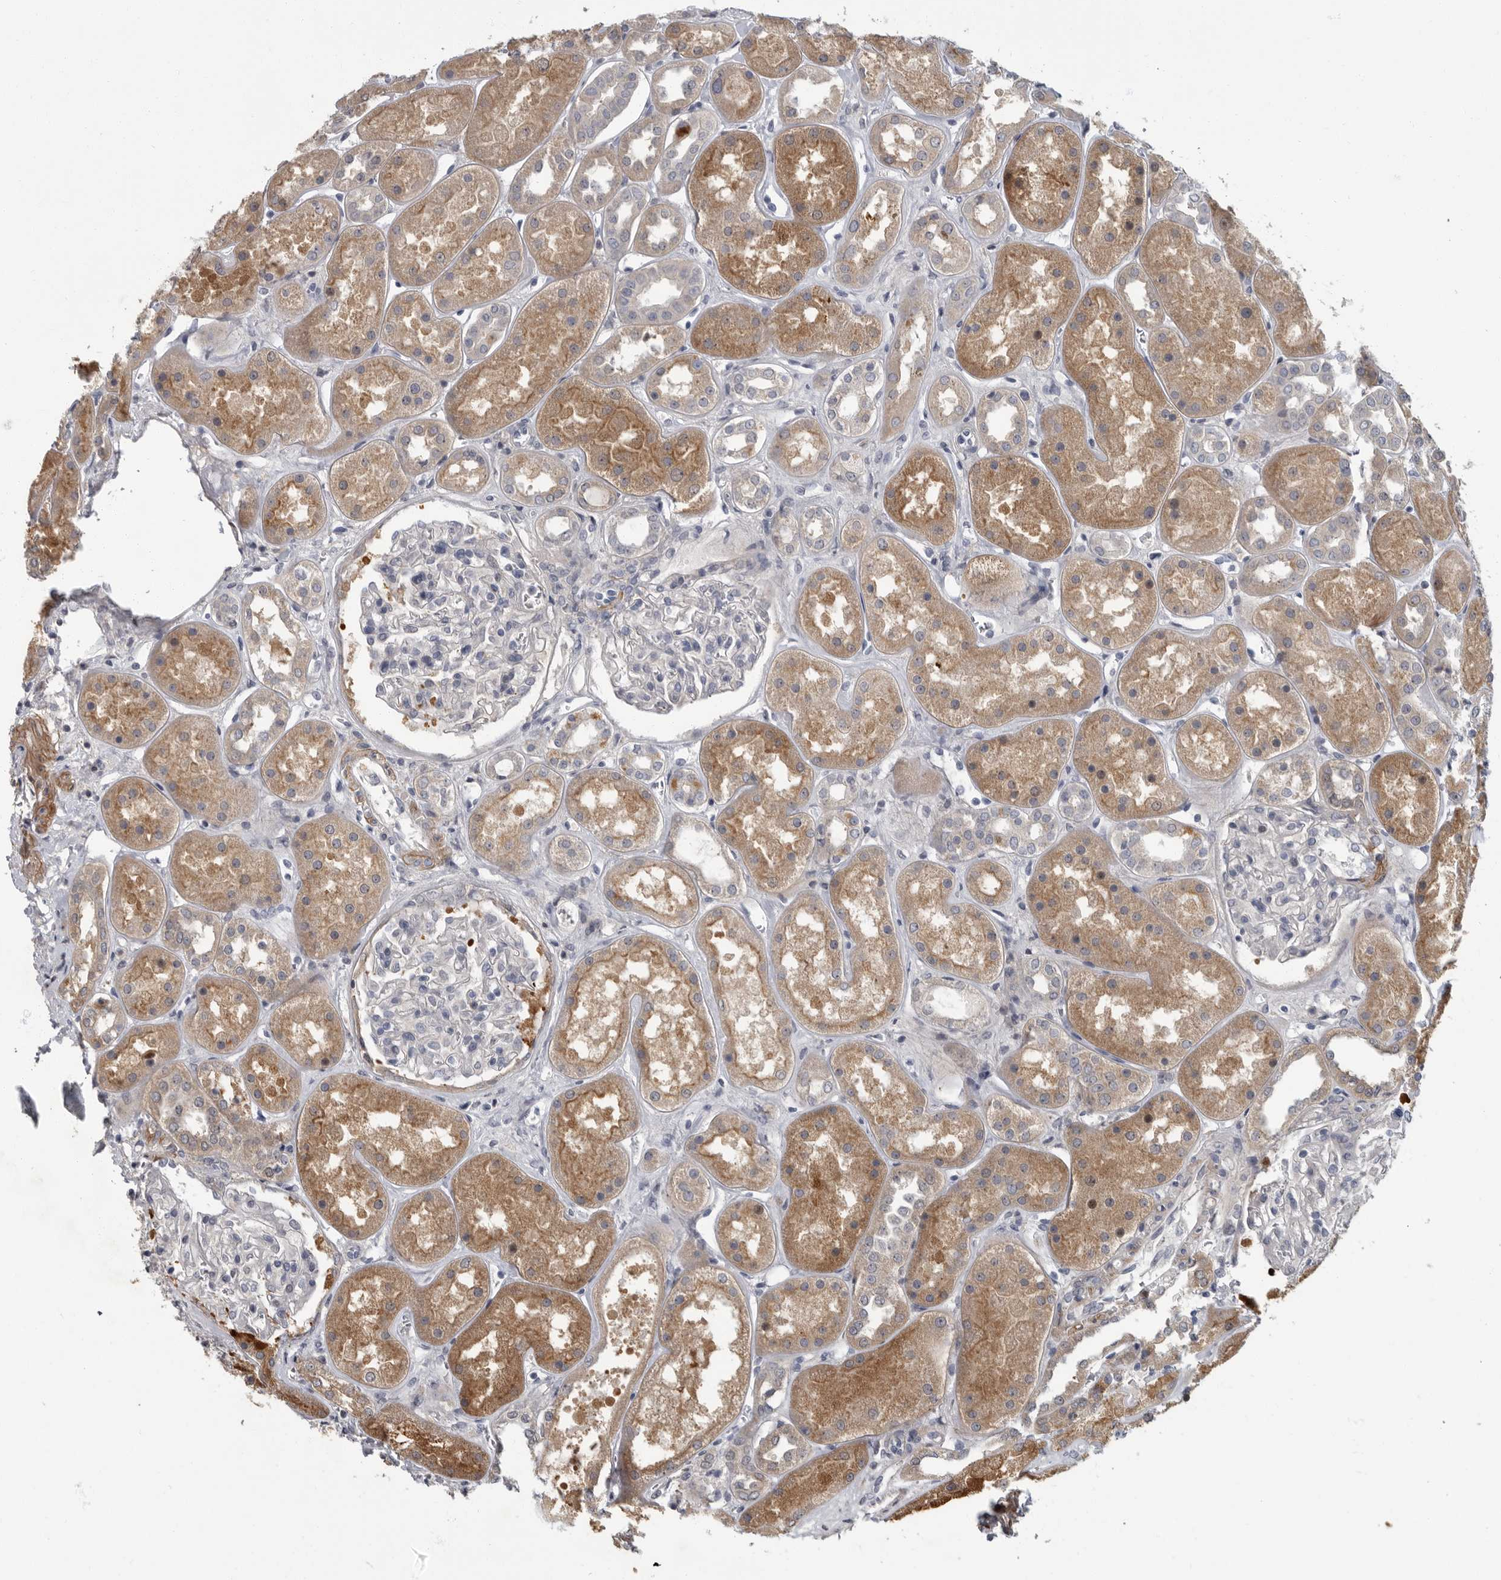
{"staining": {"intensity": "negative", "quantity": "none", "location": "none"}, "tissue": "kidney", "cell_type": "Cells in glomeruli", "image_type": "normal", "snomed": [{"axis": "morphology", "description": "Normal tissue, NOS"}, {"axis": "topography", "description": "Kidney"}], "caption": "This is a image of immunohistochemistry staining of benign kidney, which shows no expression in cells in glomeruli. (DAB IHC with hematoxylin counter stain).", "gene": "PDE7A", "patient": {"sex": "male", "age": 70}}